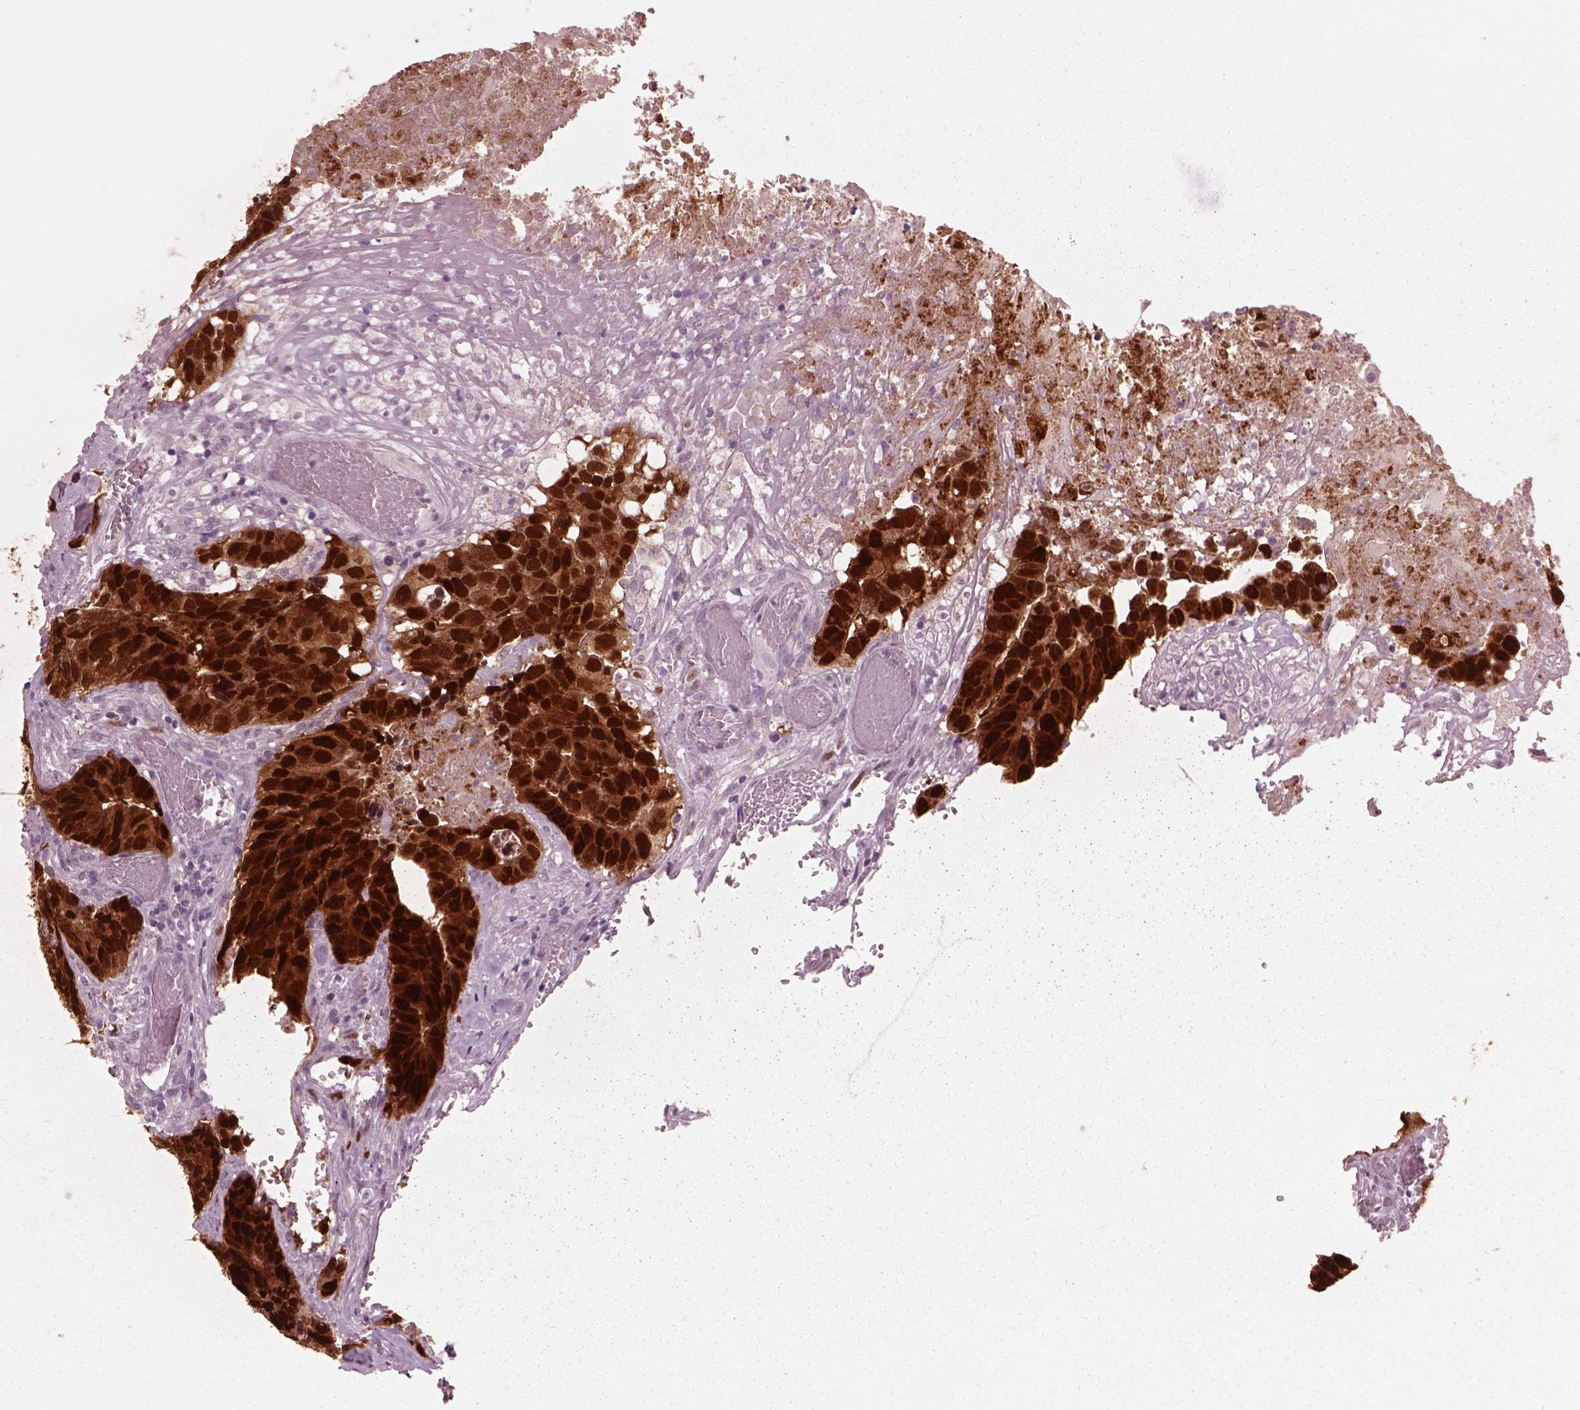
{"staining": {"intensity": "strong", "quantity": ">75%", "location": "cytoplasmic/membranous,nuclear"}, "tissue": "colorectal cancer", "cell_type": "Tumor cells", "image_type": "cancer", "snomed": [{"axis": "morphology", "description": "Adenocarcinoma, NOS"}, {"axis": "topography", "description": "Colon"}], "caption": "This photomicrograph displays IHC staining of colorectal adenocarcinoma, with high strong cytoplasmic/membranous and nuclear staining in approximately >75% of tumor cells.", "gene": "SOX9", "patient": {"sex": "female", "age": 82}}